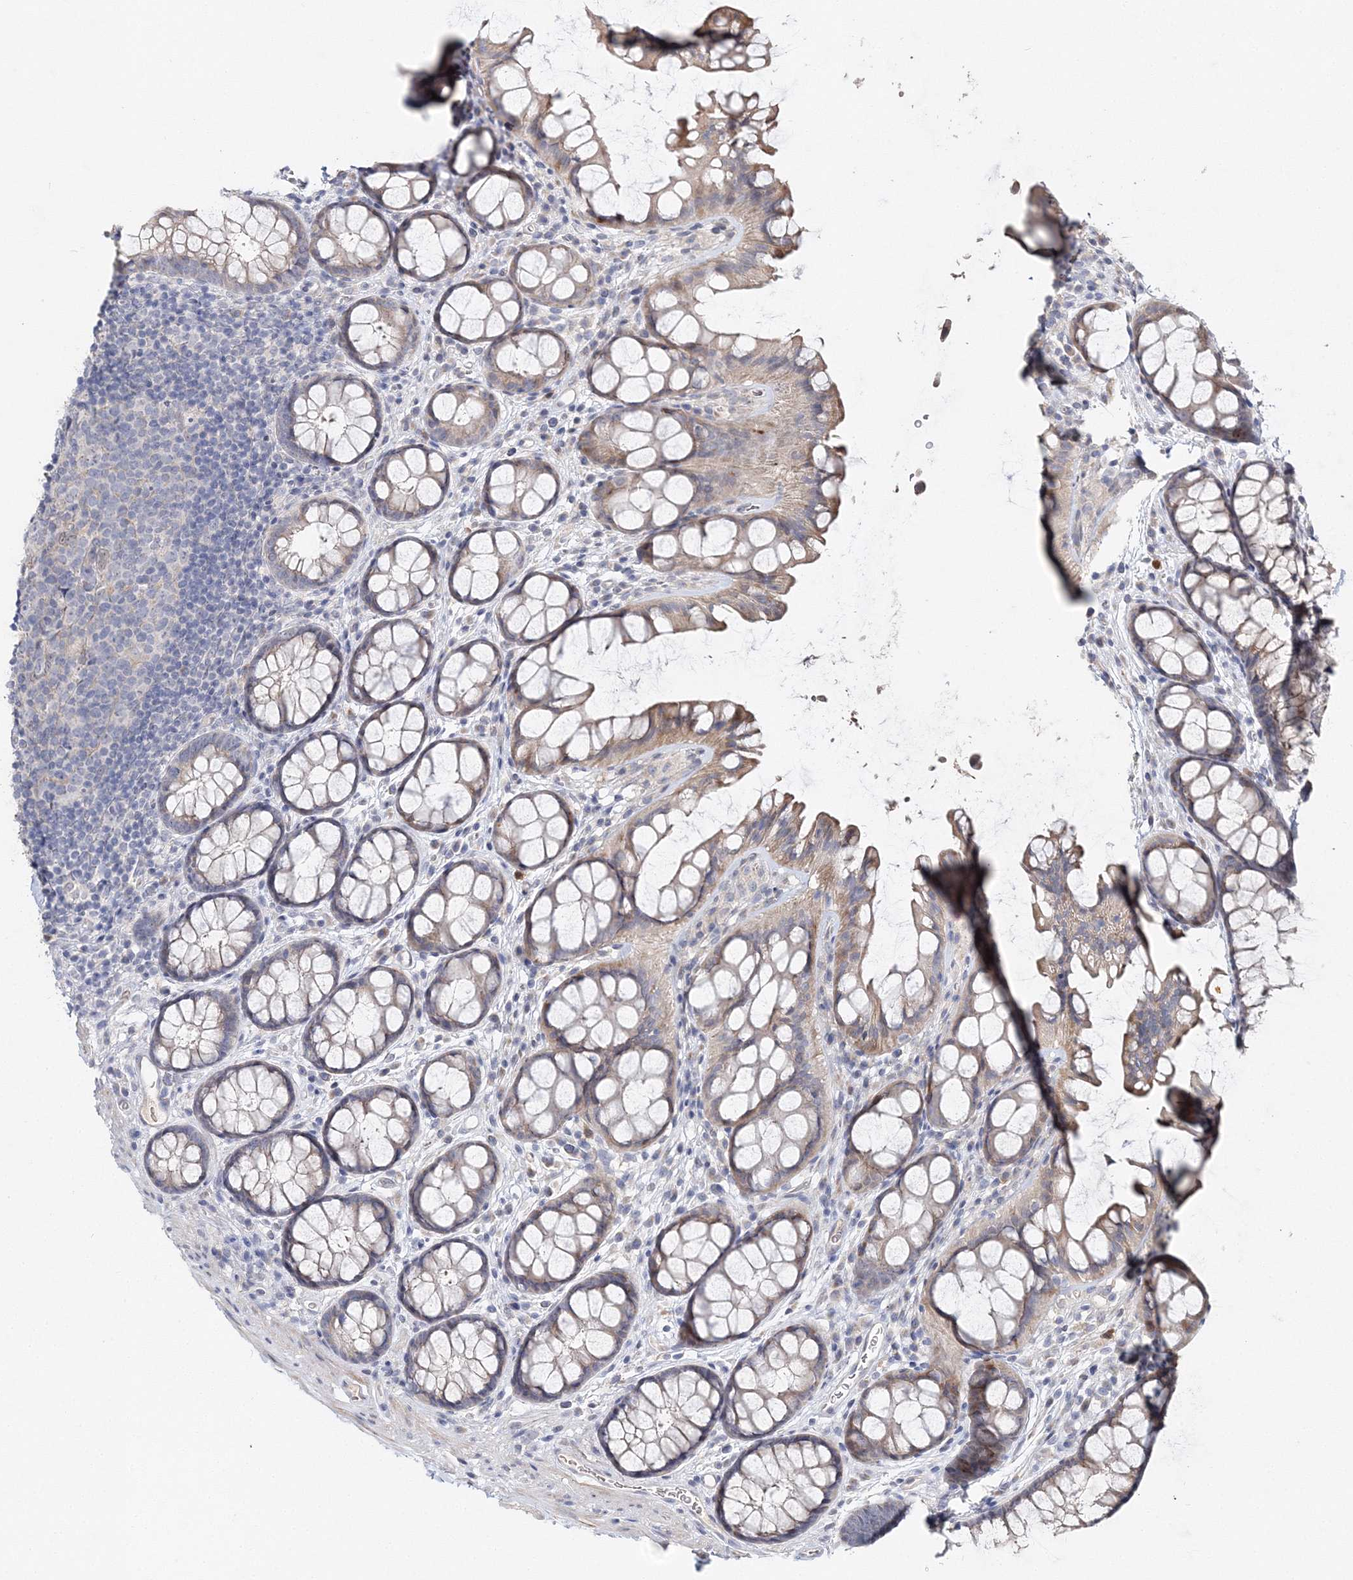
{"staining": {"intensity": "weak", "quantity": "<25%", "location": "cytoplasmic/membranous"}, "tissue": "colon", "cell_type": "Endothelial cells", "image_type": "normal", "snomed": [{"axis": "morphology", "description": "Normal tissue, NOS"}, {"axis": "topography", "description": "Colon"}], "caption": "This is an immunohistochemistry (IHC) photomicrograph of benign colon. There is no positivity in endothelial cells.", "gene": "GJB5", "patient": {"sex": "female", "age": 82}}